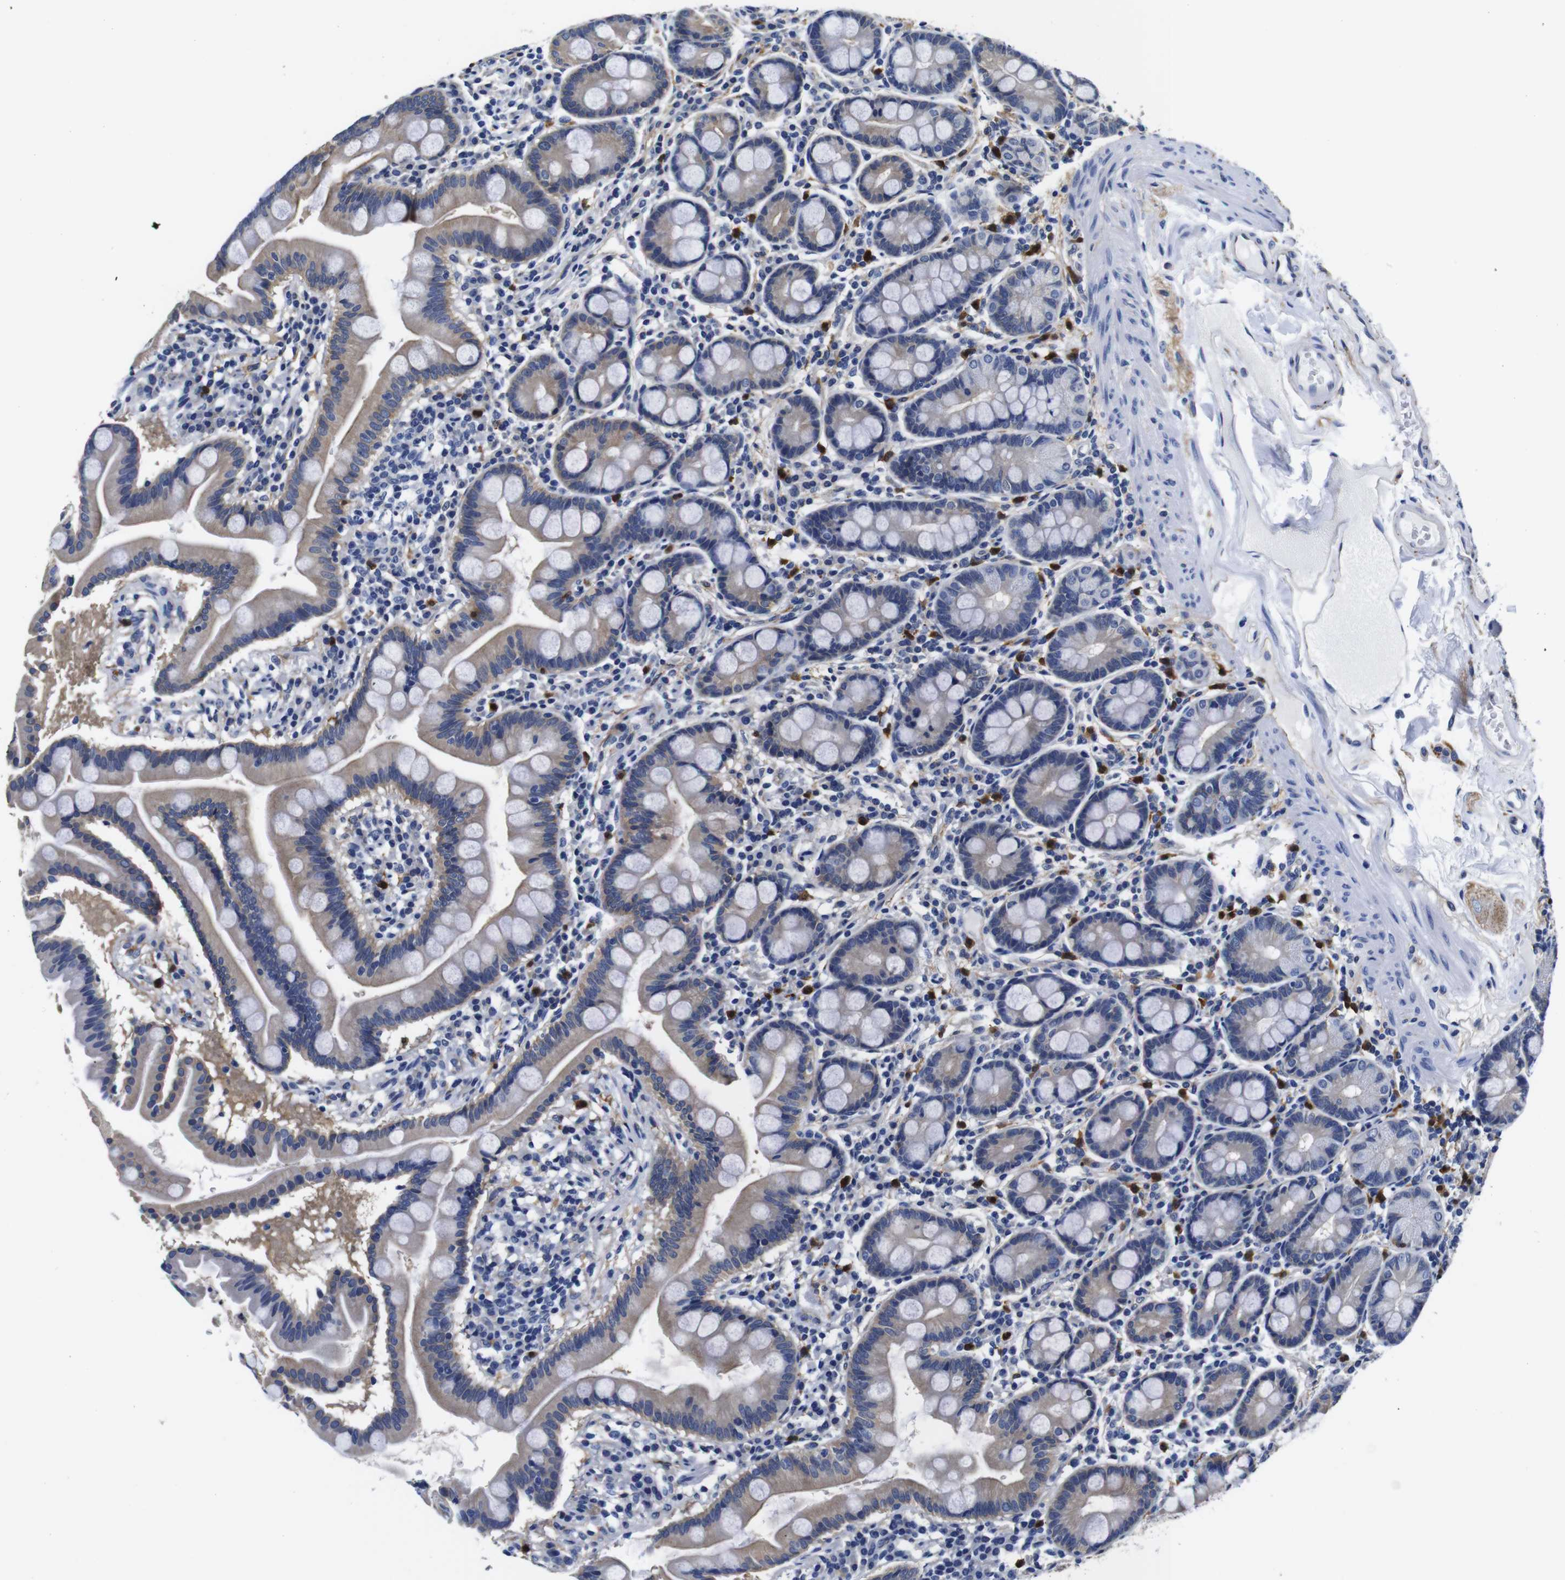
{"staining": {"intensity": "weak", "quantity": "<25%", "location": "cytoplasmic/membranous"}, "tissue": "duodenum", "cell_type": "Glandular cells", "image_type": "normal", "snomed": [{"axis": "morphology", "description": "Normal tissue, NOS"}, {"axis": "topography", "description": "Duodenum"}], "caption": "This is a photomicrograph of immunohistochemistry staining of unremarkable duodenum, which shows no staining in glandular cells. Nuclei are stained in blue.", "gene": "GIMAP2", "patient": {"sex": "male", "age": 50}}